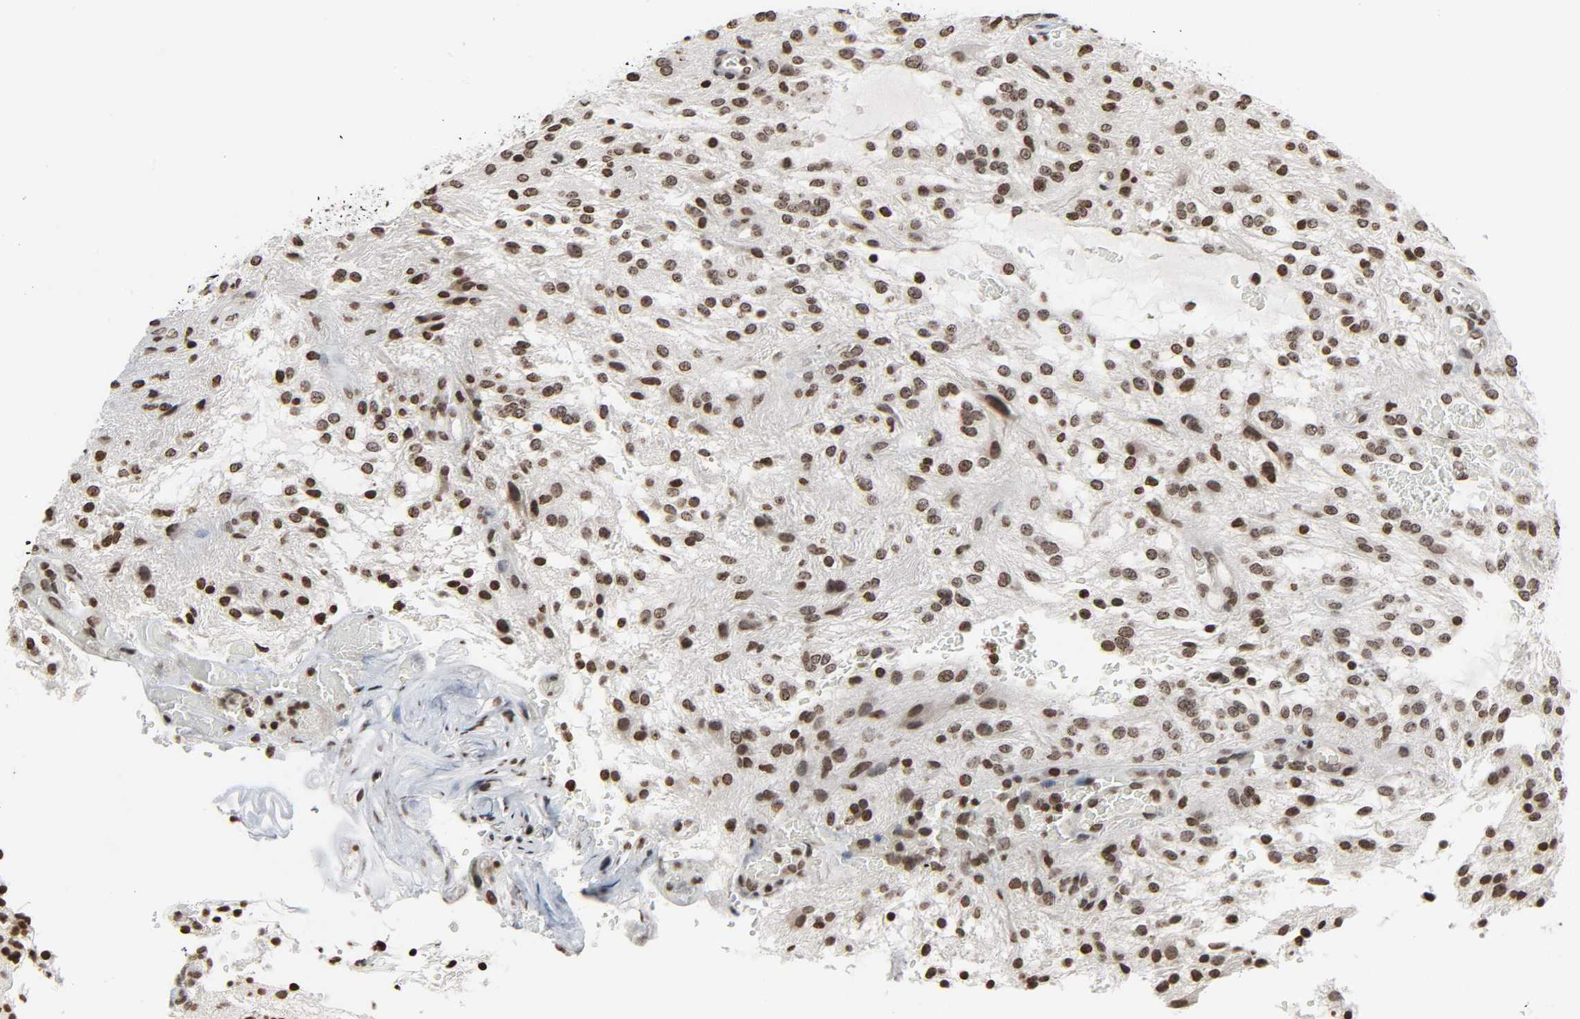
{"staining": {"intensity": "moderate", "quantity": ">75%", "location": "nuclear"}, "tissue": "glioma", "cell_type": "Tumor cells", "image_type": "cancer", "snomed": [{"axis": "morphology", "description": "Glioma, malignant, NOS"}, {"axis": "topography", "description": "Cerebellum"}], "caption": "Human glioma stained with a brown dye reveals moderate nuclear positive staining in about >75% of tumor cells.", "gene": "ELAVL1", "patient": {"sex": "female", "age": 10}}